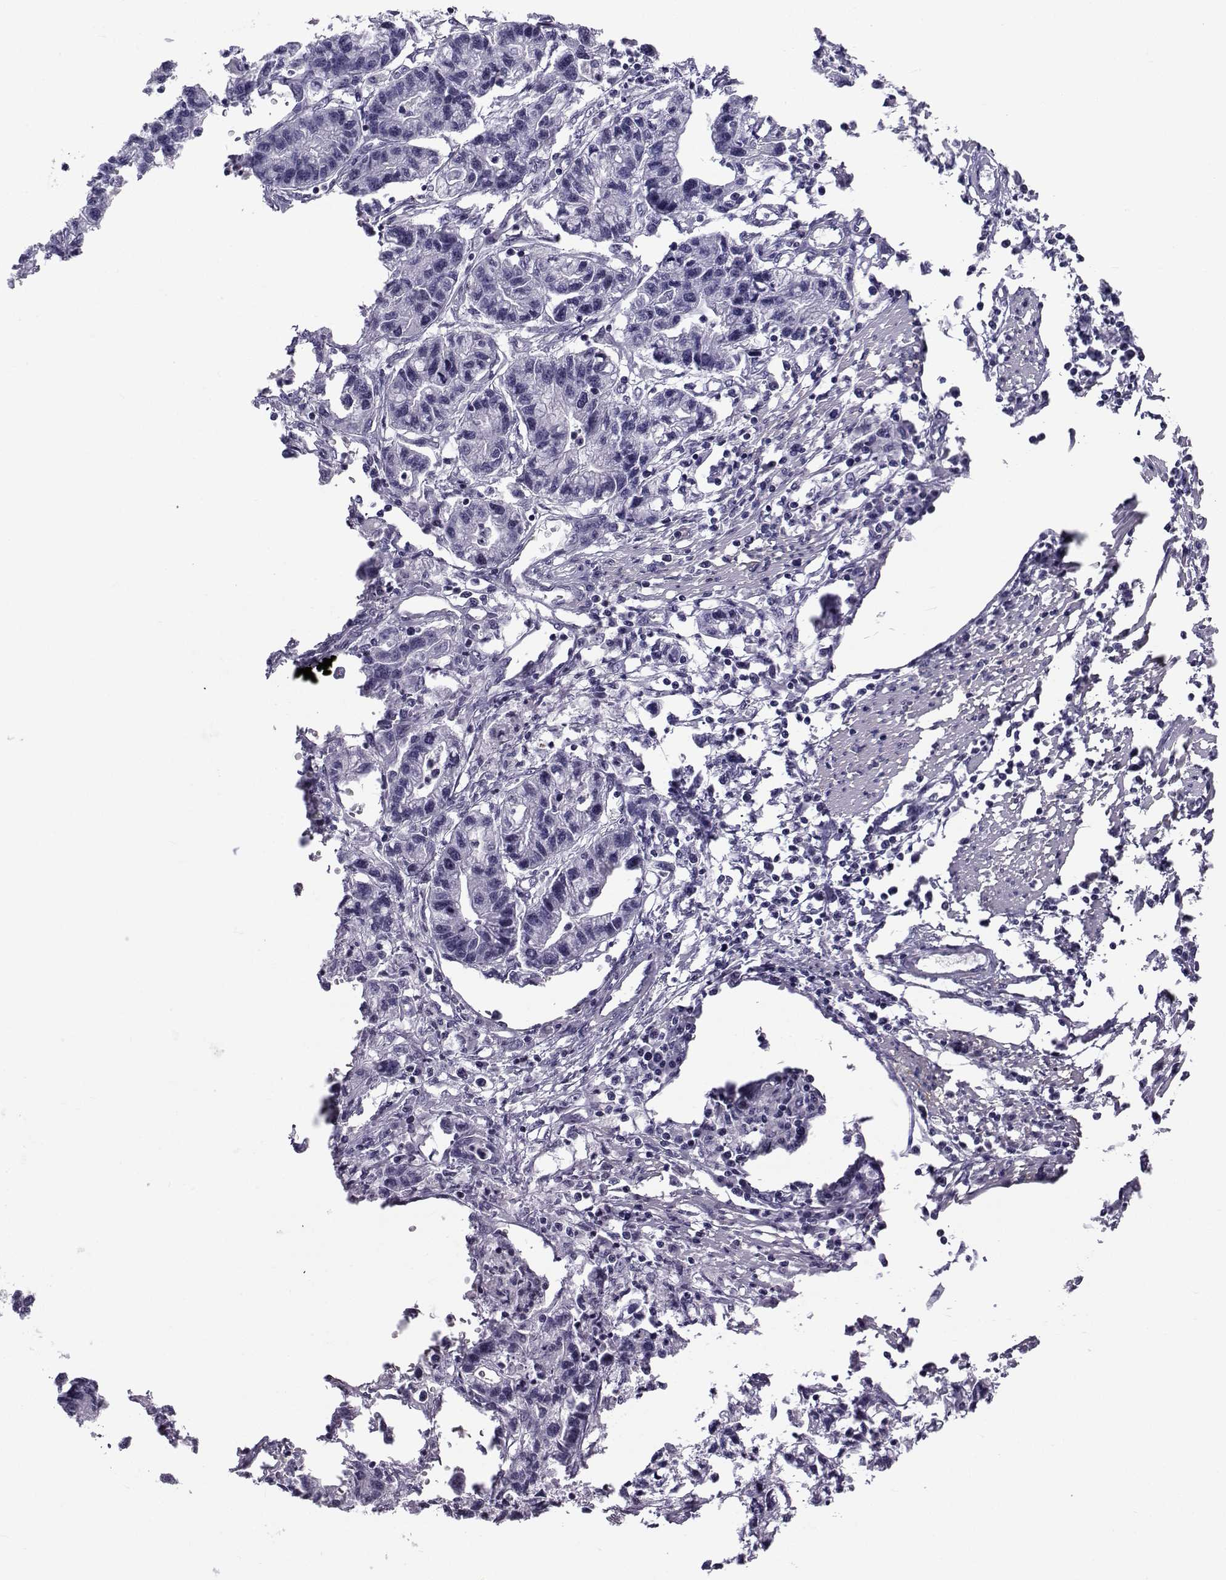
{"staining": {"intensity": "negative", "quantity": "none", "location": "none"}, "tissue": "stomach cancer", "cell_type": "Tumor cells", "image_type": "cancer", "snomed": [{"axis": "morphology", "description": "Adenocarcinoma, NOS"}, {"axis": "topography", "description": "Stomach"}], "caption": "DAB immunohistochemical staining of human stomach cancer displays no significant positivity in tumor cells.", "gene": "SPANXD", "patient": {"sex": "male", "age": 83}}